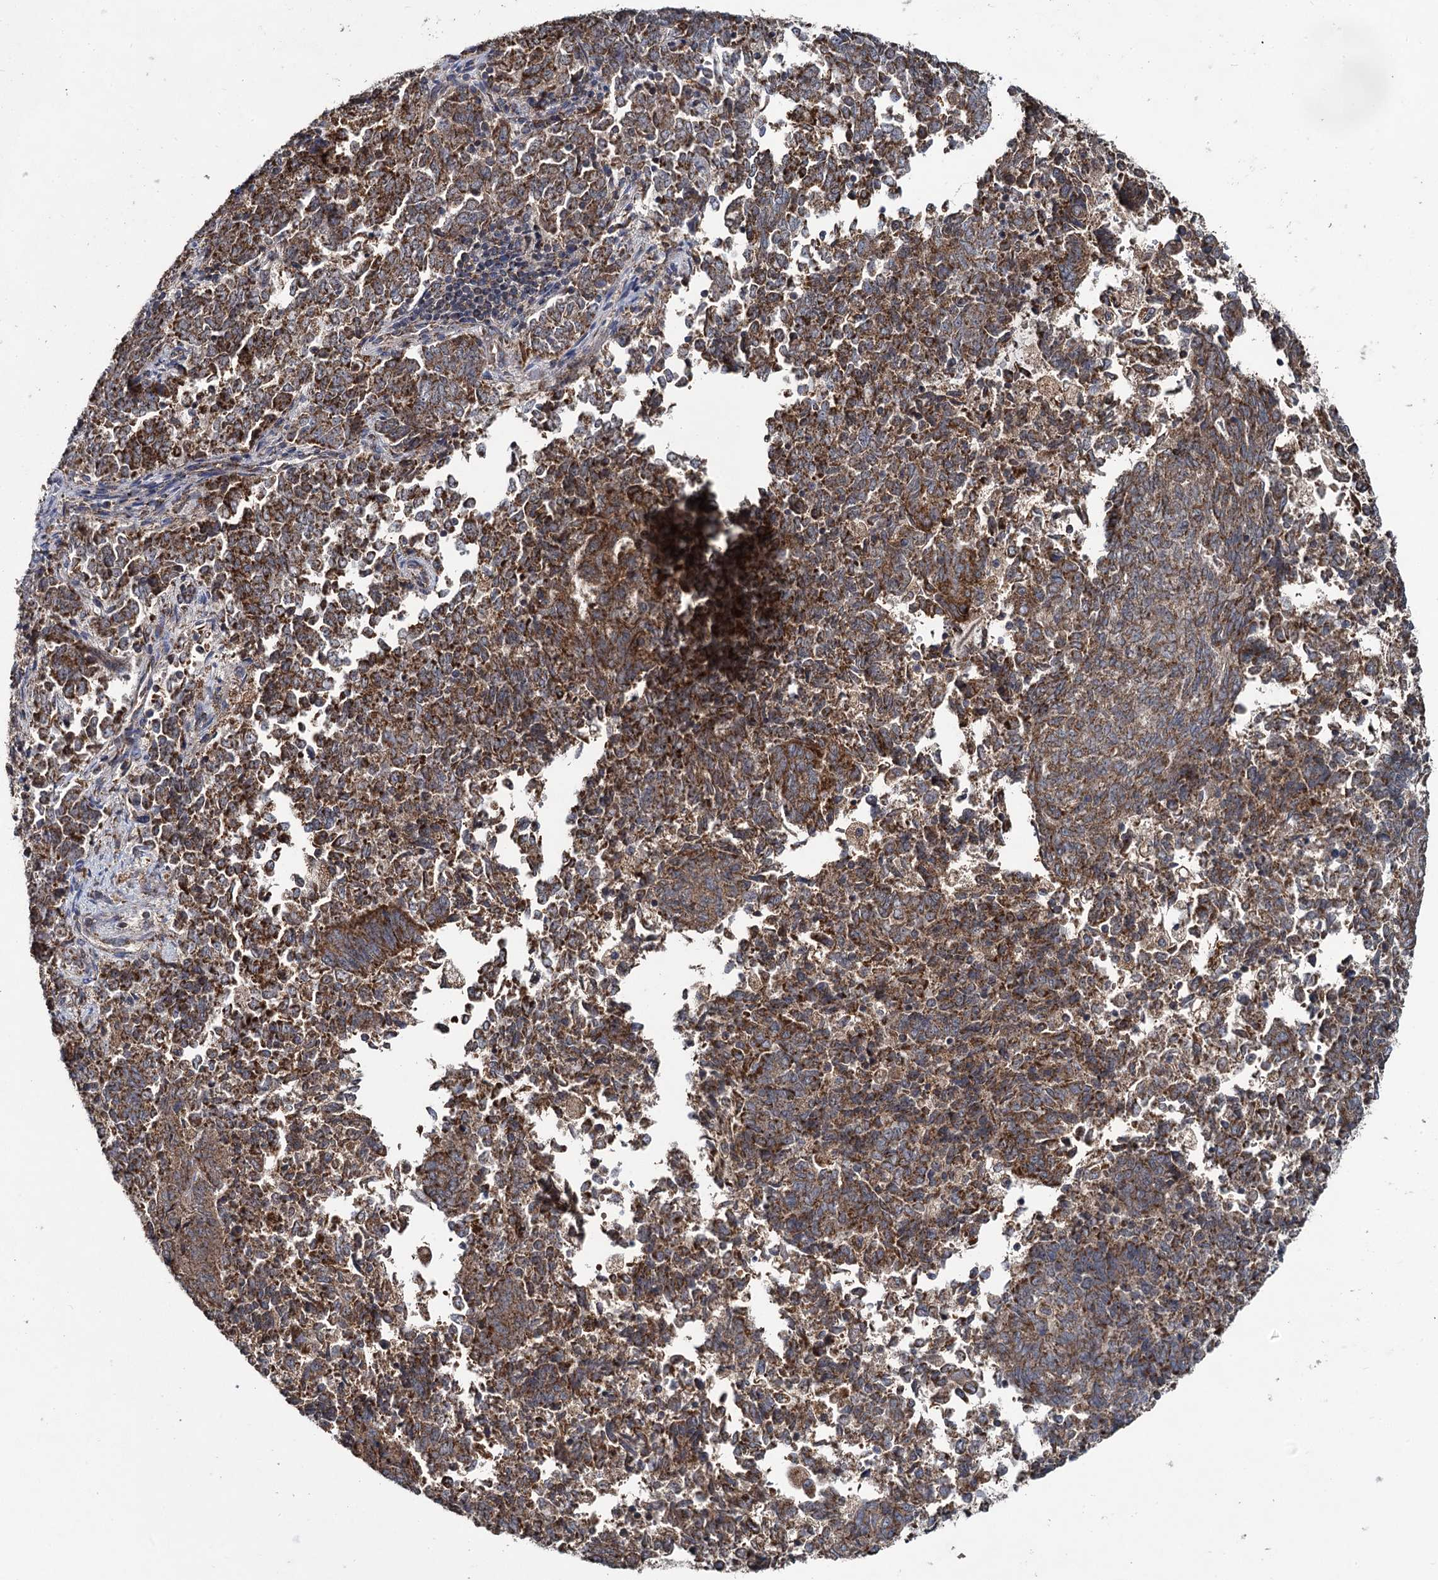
{"staining": {"intensity": "moderate", "quantity": ">75%", "location": "cytoplasmic/membranous"}, "tissue": "endometrial cancer", "cell_type": "Tumor cells", "image_type": "cancer", "snomed": [{"axis": "morphology", "description": "Adenocarcinoma, NOS"}, {"axis": "topography", "description": "Endometrium"}], "caption": "Brown immunohistochemical staining in human endometrial adenocarcinoma demonstrates moderate cytoplasmic/membranous staining in about >75% of tumor cells. Nuclei are stained in blue.", "gene": "METTL4", "patient": {"sex": "female", "age": 80}}